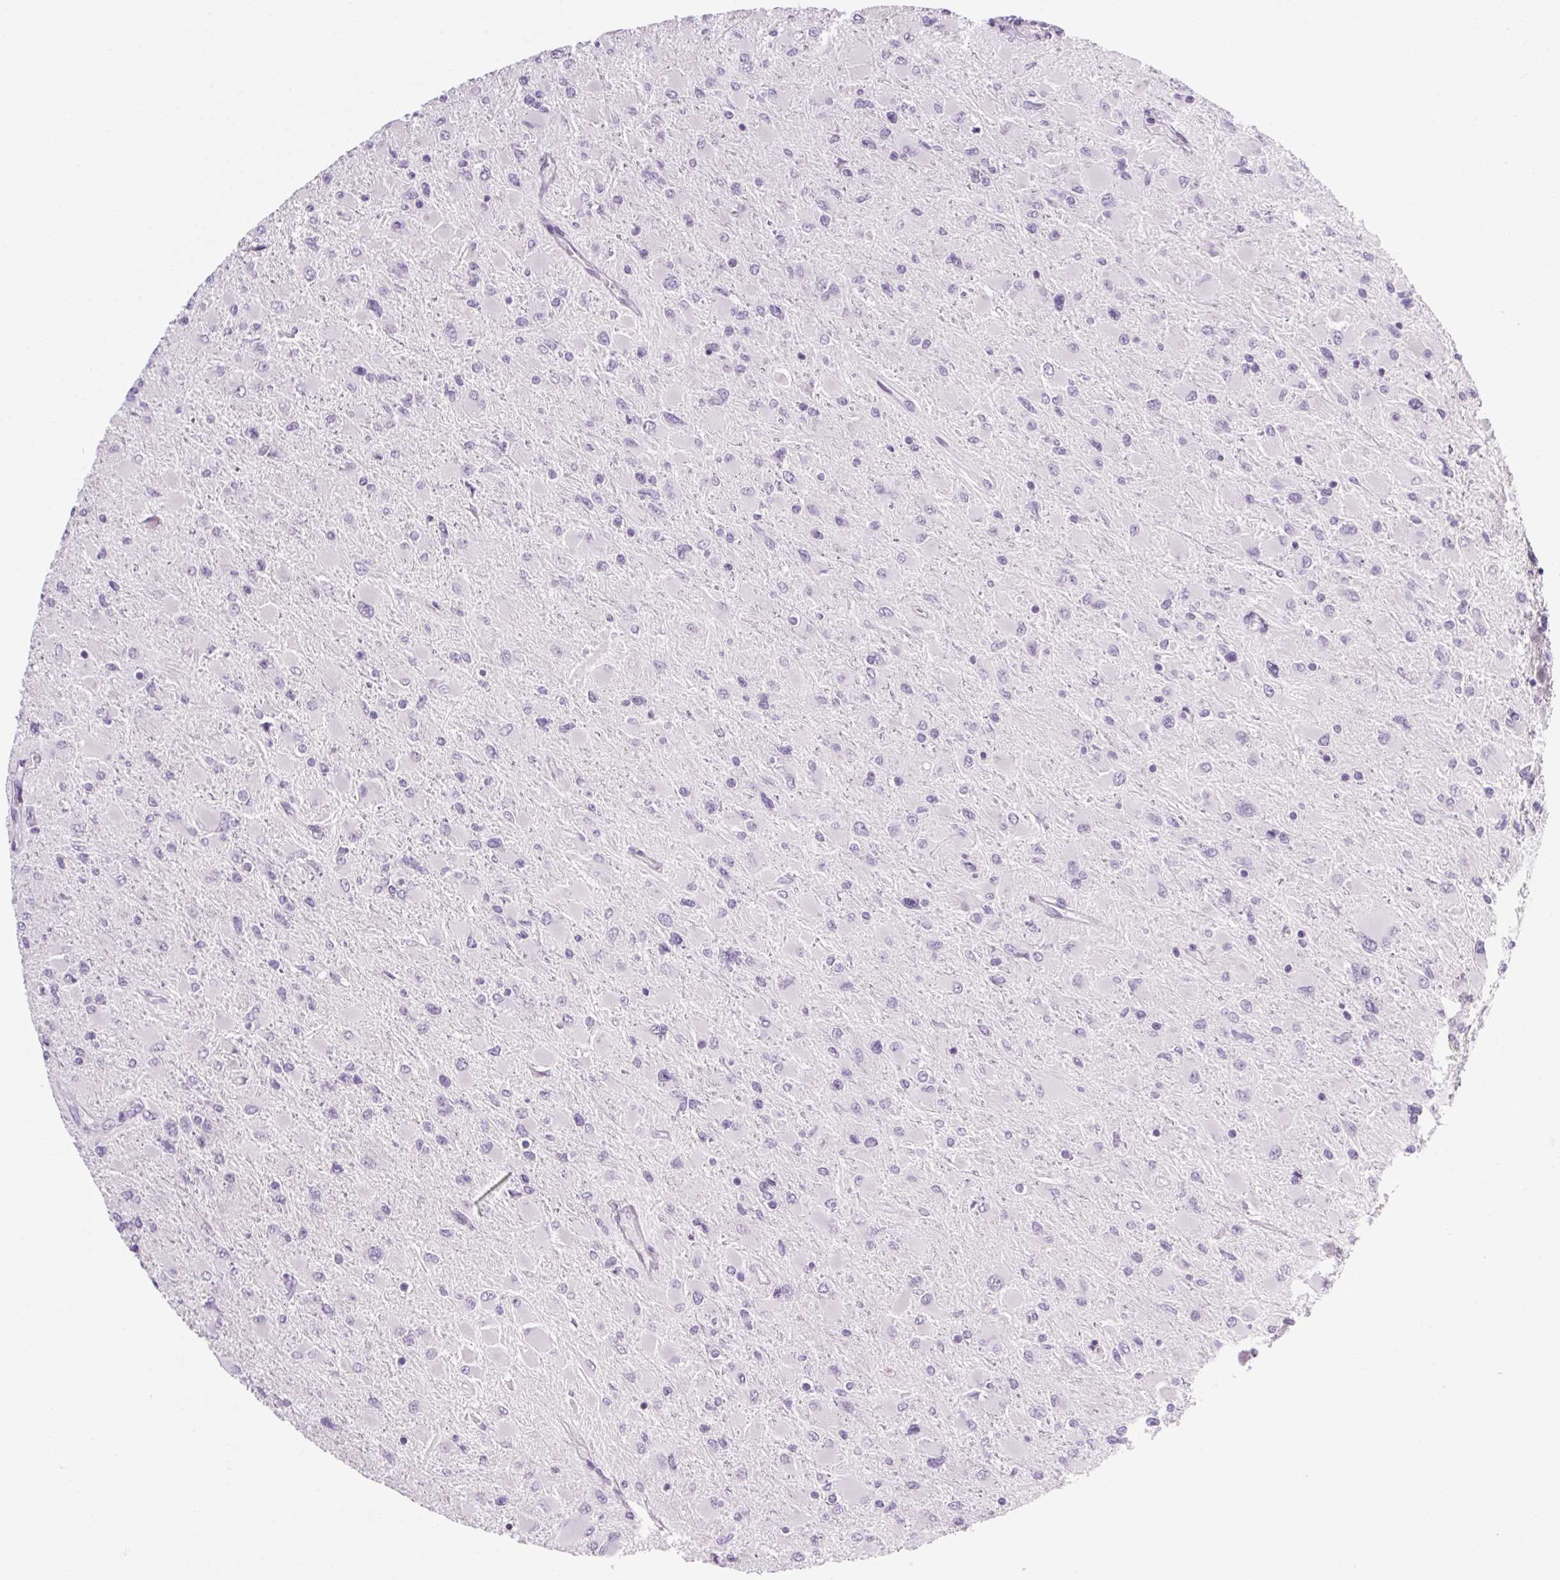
{"staining": {"intensity": "negative", "quantity": "none", "location": "none"}, "tissue": "glioma", "cell_type": "Tumor cells", "image_type": "cancer", "snomed": [{"axis": "morphology", "description": "Glioma, malignant, High grade"}, {"axis": "topography", "description": "Cerebral cortex"}], "caption": "Malignant glioma (high-grade) was stained to show a protein in brown. There is no significant expression in tumor cells. The staining was performed using DAB (3,3'-diaminobenzidine) to visualize the protein expression in brown, while the nuclei were stained in blue with hematoxylin (Magnification: 20x).", "gene": "POMC", "patient": {"sex": "female", "age": 36}}